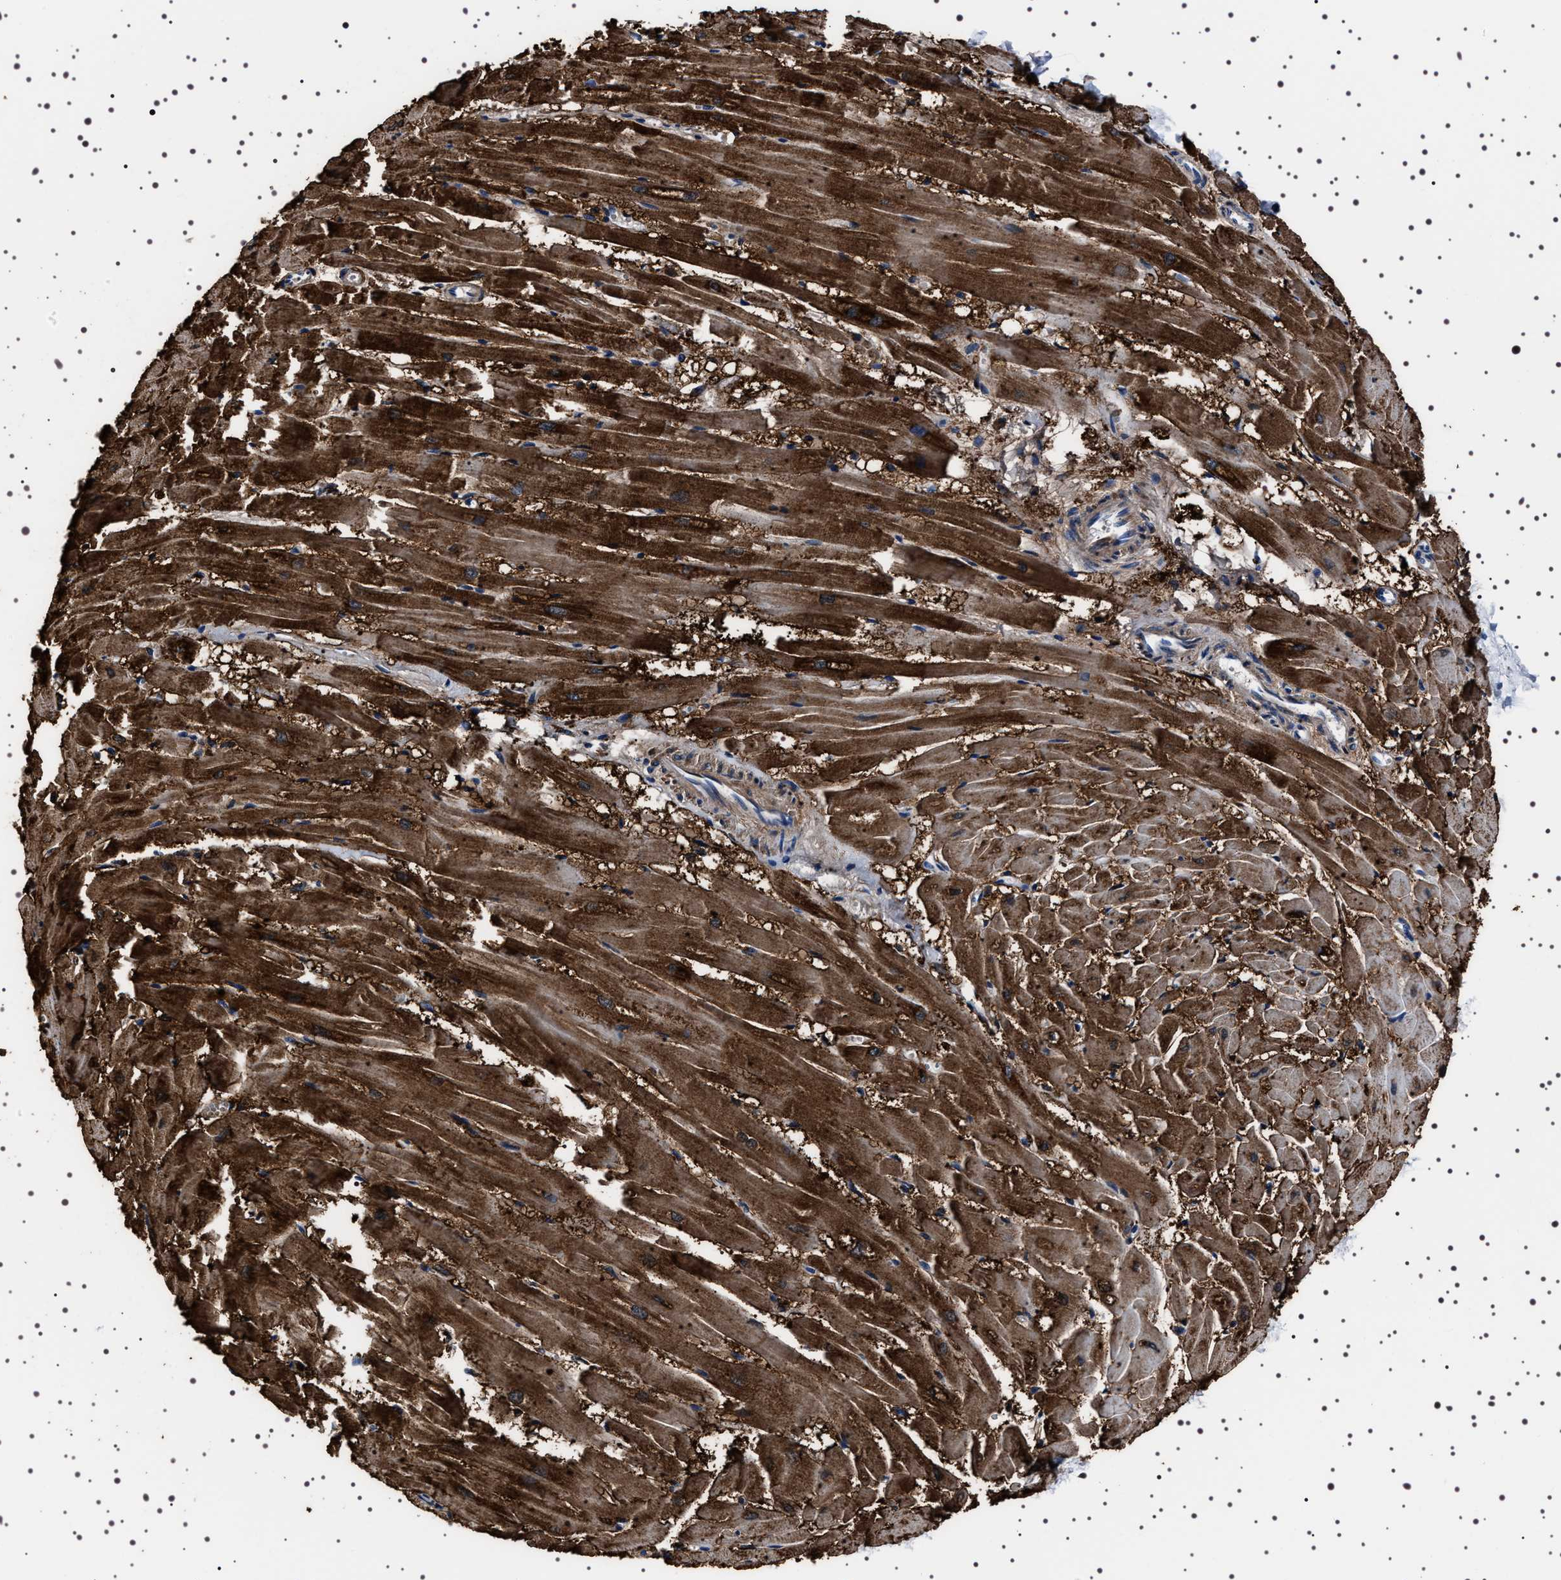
{"staining": {"intensity": "strong", "quantity": ">75%", "location": "cytoplasmic/membranous"}, "tissue": "heart muscle", "cell_type": "Cardiomyocytes", "image_type": "normal", "snomed": [{"axis": "morphology", "description": "Normal tissue, NOS"}, {"axis": "topography", "description": "Heart"}], "caption": "High-magnification brightfield microscopy of unremarkable heart muscle stained with DAB (3,3'-diaminobenzidine) (brown) and counterstained with hematoxylin (blue). cardiomyocytes exhibit strong cytoplasmic/membranous staining is appreciated in approximately>75% of cells.", "gene": "WDR1", "patient": {"sex": "female", "age": 19}}